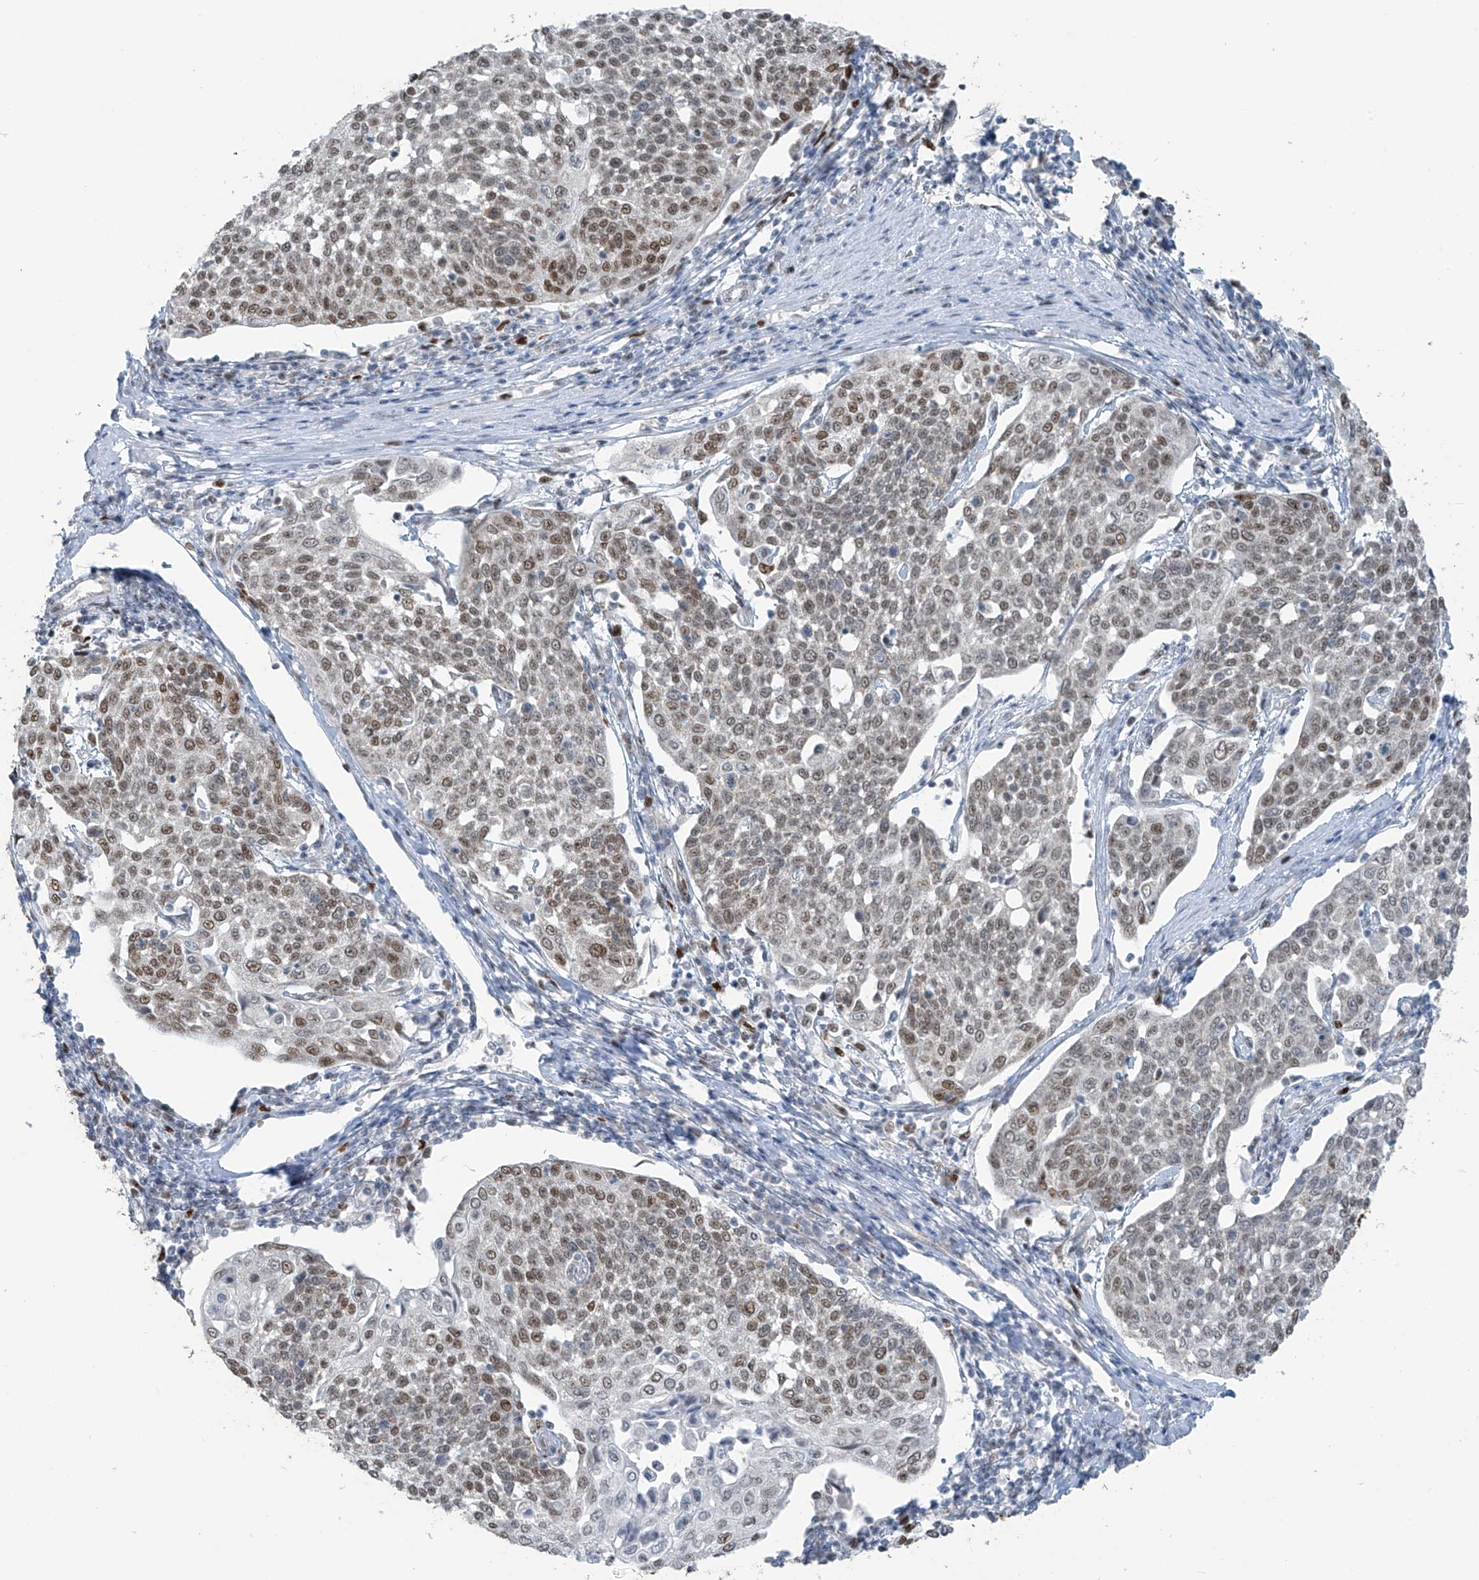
{"staining": {"intensity": "moderate", "quantity": "25%-75%", "location": "nuclear"}, "tissue": "cervical cancer", "cell_type": "Tumor cells", "image_type": "cancer", "snomed": [{"axis": "morphology", "description": "Squamous cell carcinoma, NOS"}, {"axis": "topography", "description": "Cervix"}], "caption": "High-power microscopy captured an IHC image of squamous cell carcinoma (cervical), revealing moderate nuclear staining in approximately 25%-75% of tumor cells. (DAB = brown stain, brightfield microscopy at high magnification).", "gene": "WRNIP1", "patient": {"sex": "female", "age": 34}}